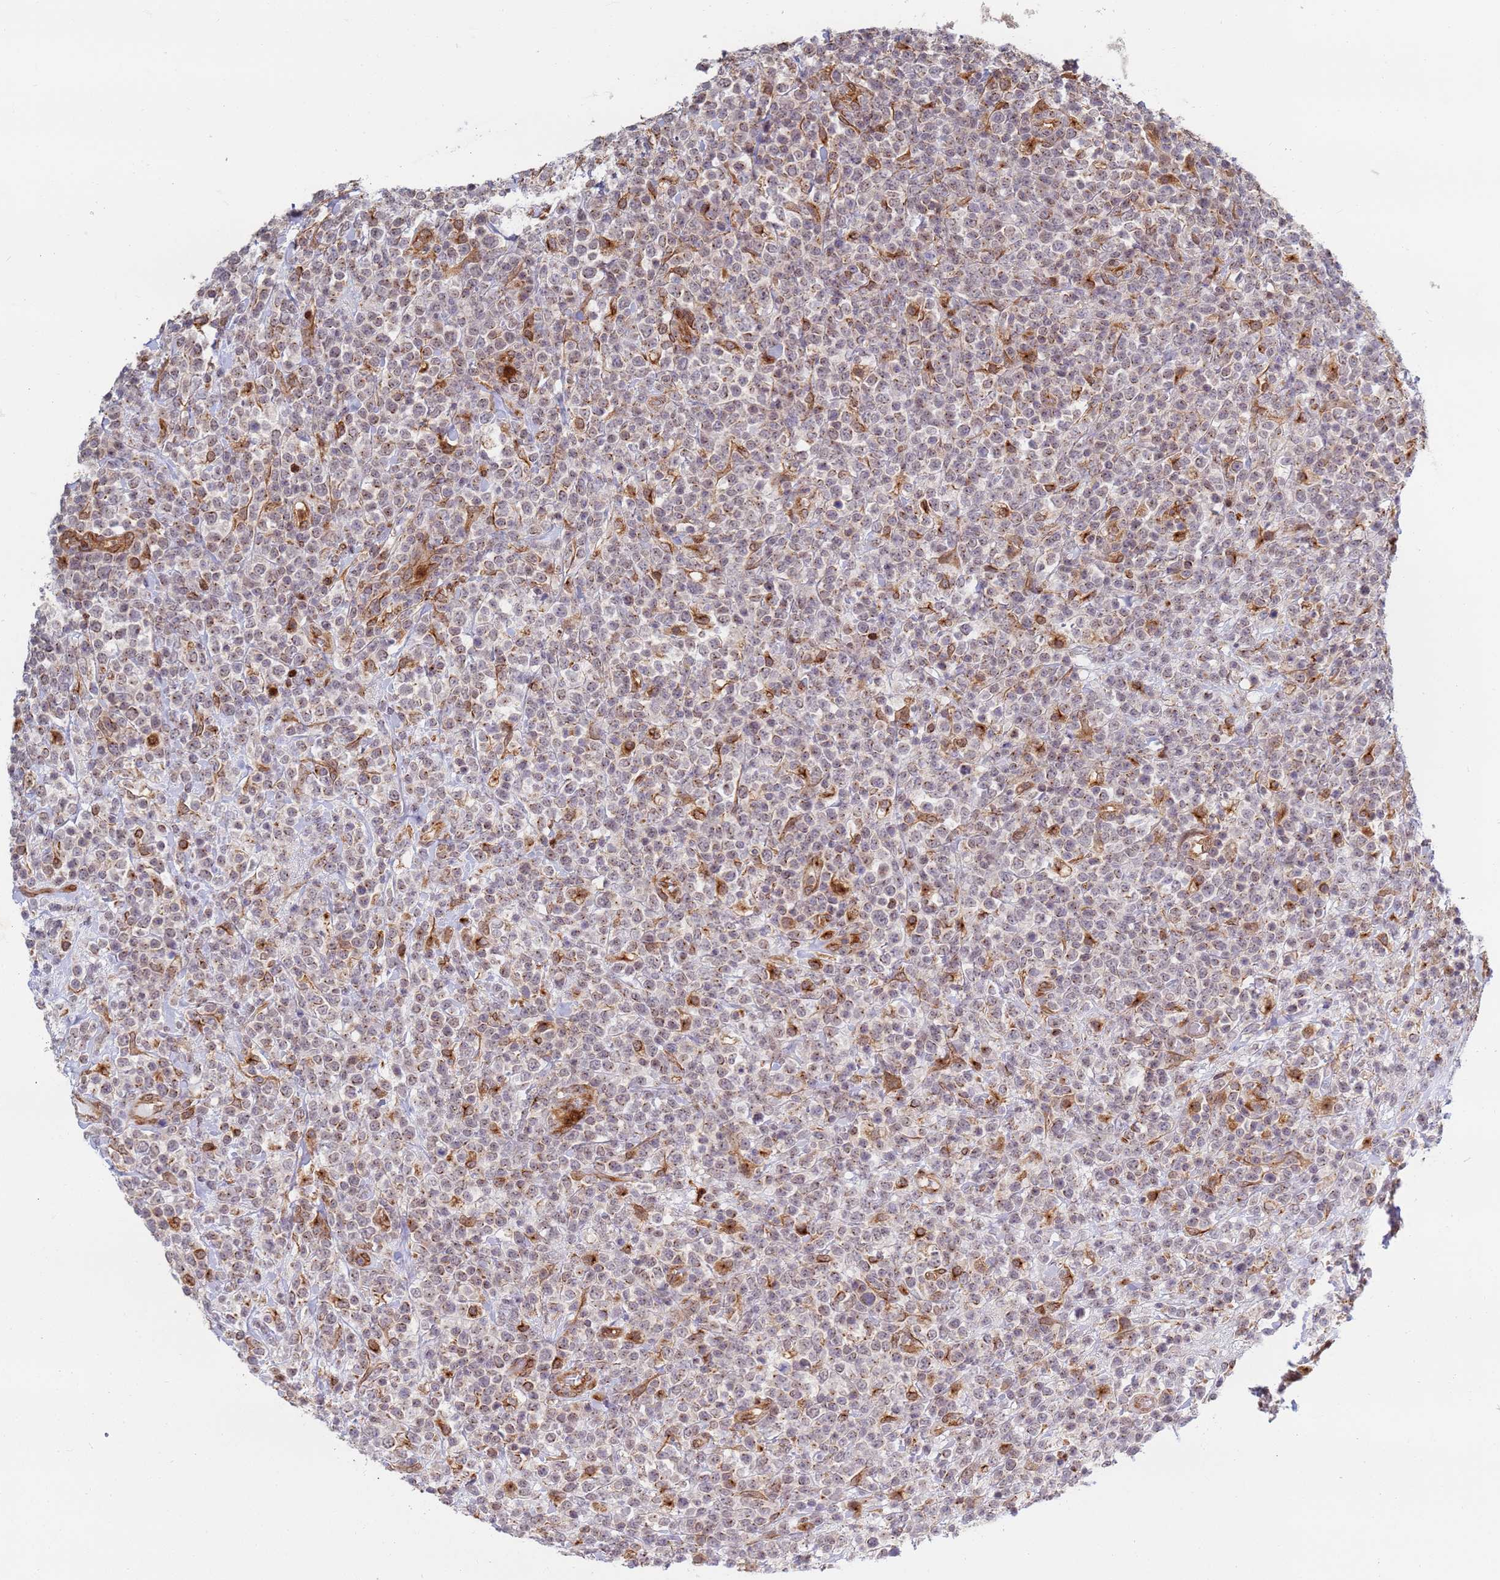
{"staining": {"intensity": "moderate", "quantity": "25%-75%", "location": "cytoplasmic/membranous"}, "tissue": "lymphoma", "cell_type": "Tumor cells", "image_type": "cancer", "snomed": [{"axis": "morphology", "description": "Malignant lymphoma, non-Hodgkin's type, High grade"}, {"axis": "topography", "description": "Colon"}], "caption": "Protein staining of lymphoma tissue displays moderate cytoplasmic/membranous staining in approximately 25%-75% of tumor cells.", "gene": "CEP170", "patient": {"sex": "female", "age": 53}}